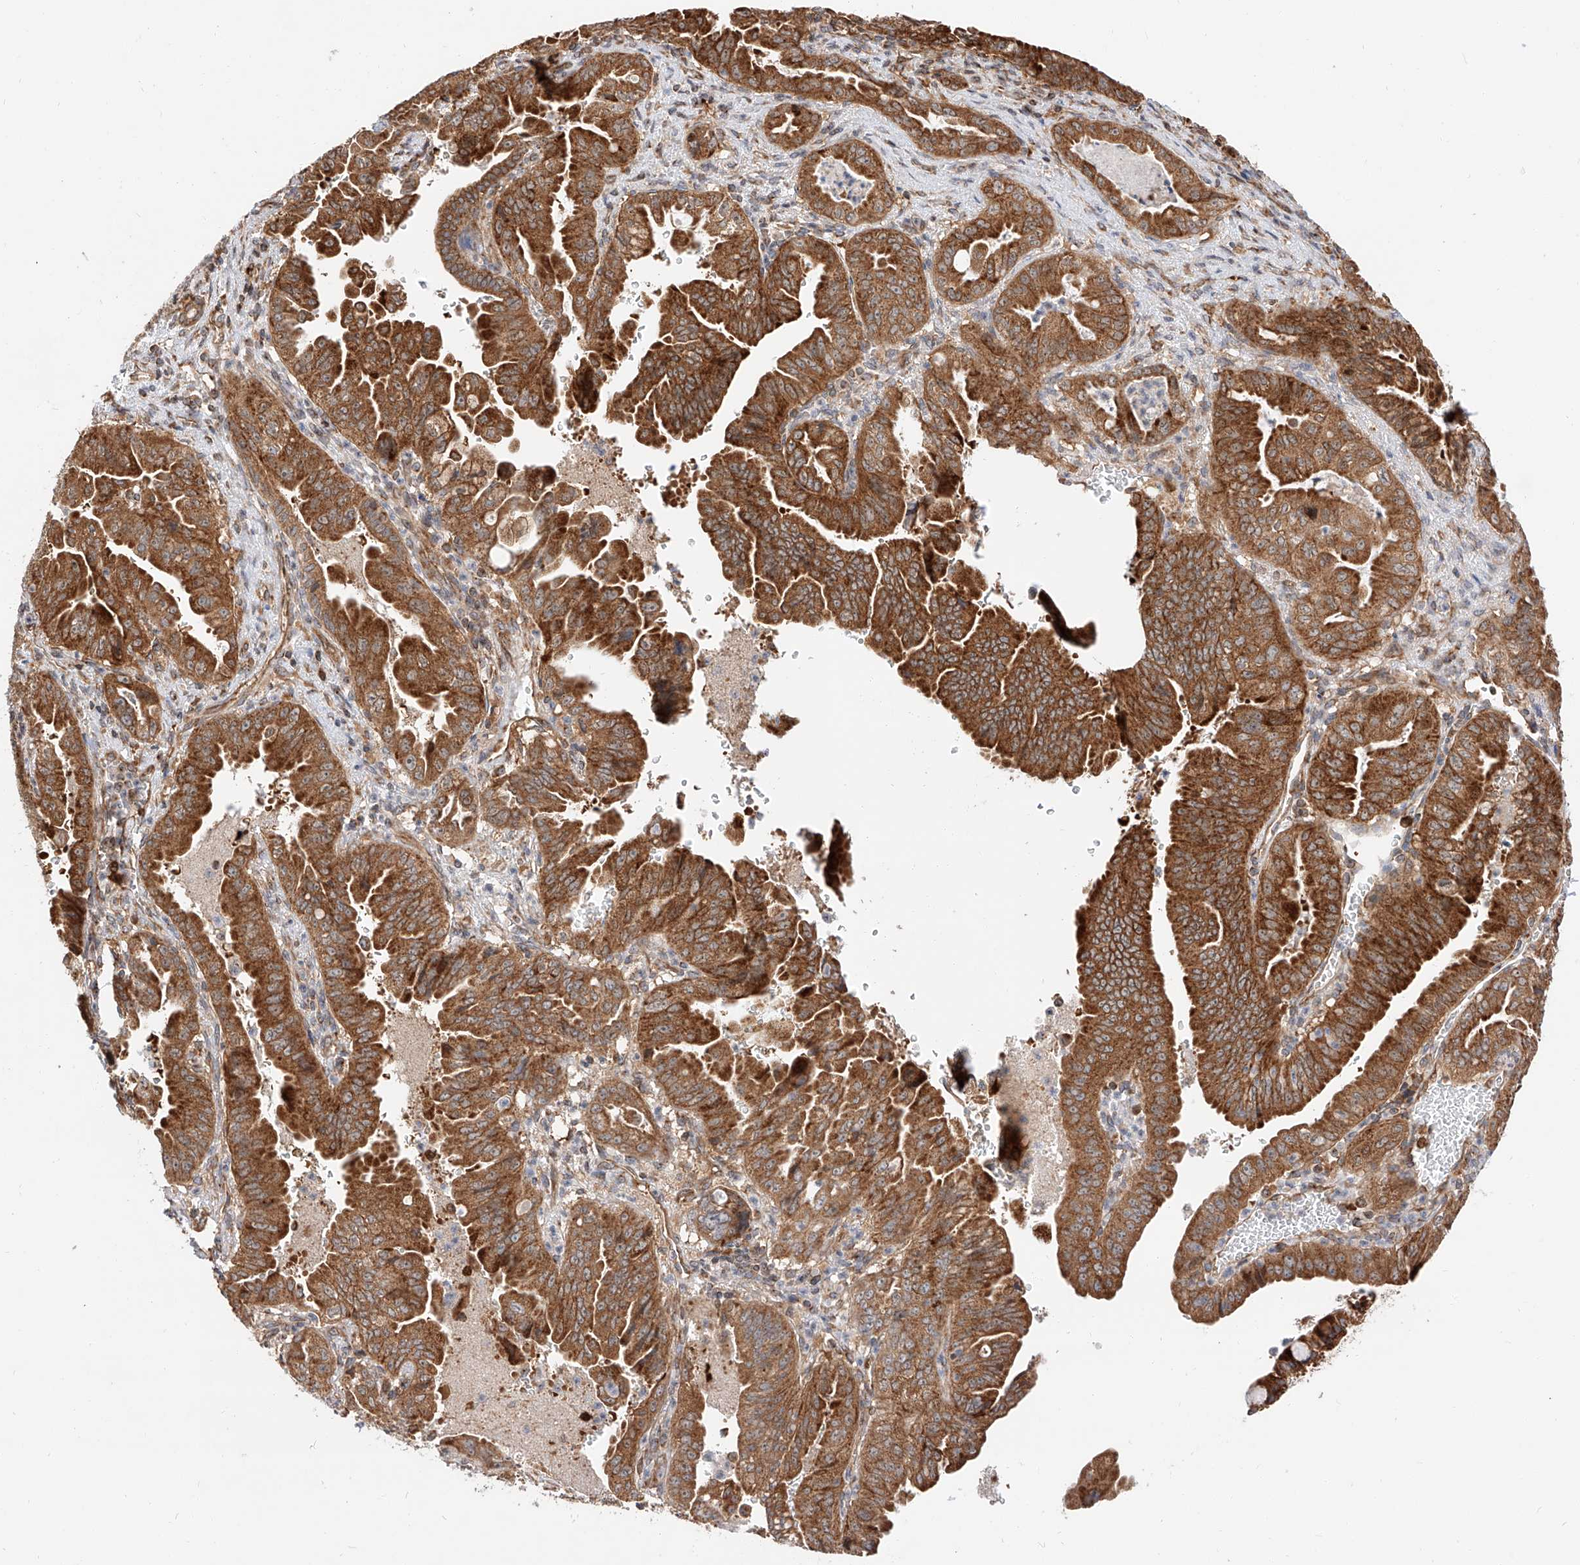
{"staining": {"intensity": "strong", "quantity": ">75%", "location": "cytoplasmic/membranous"}, "tissue": "pancreatic cancer", "cell_type": "Tumor cells", "image_type": "cancer", "snomed": [{"axis": "morphology", "description": "Adenocarcinoma, NOS"}, {"axis": "topography", "description": "Pancreas"}], "caption": "Immunohistochemical staining of pancreatic cancer reveals high levels of strong cytoplasmic/membranous protein expression in approximately >75% of tumor cells.", "gene": "ISCA2", "patient": {"sex": "male", "age": 70}}